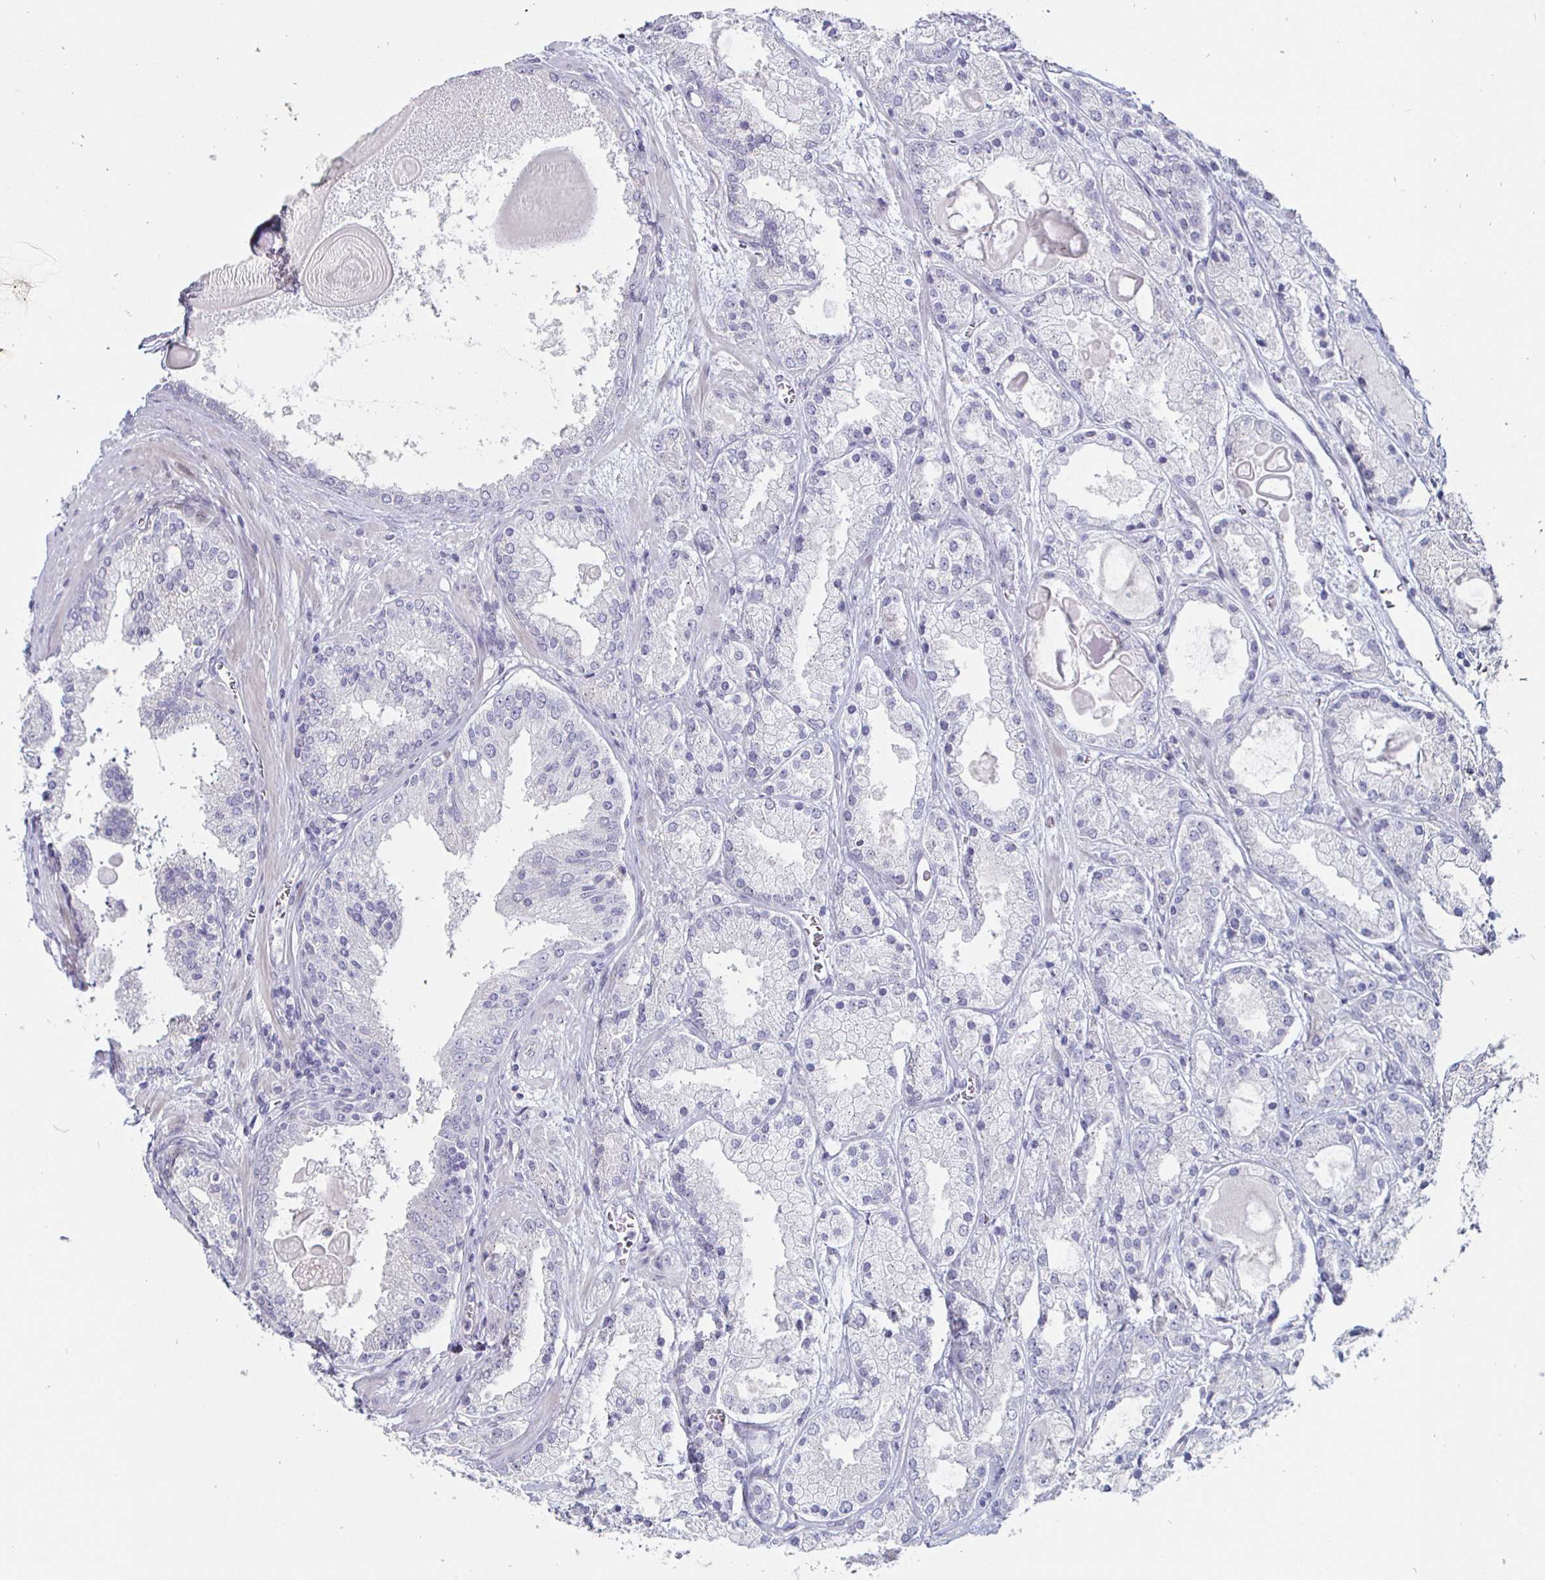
{"staining": {"intensity": "negative", "quantity": "none", "location": "none"}, "tissue": "prostate cancer", "cell_type": "Tumor cells", "image_type": "cancer", "snomed": [{"axis": "morphology", "description": "Adenocarcinoma, High grade"}, {"axis": "topography", "description": "Prostate"}], "caption": "High magnification brightfield microscopy of prostate high-grade adenocarcinoma stained with DAB (brown) and counterstained with hematoxylin (blue): tumor cells show no significant expression.", "gene": "DMRTB1", "patient": {"sex": "male", "age": 67}}